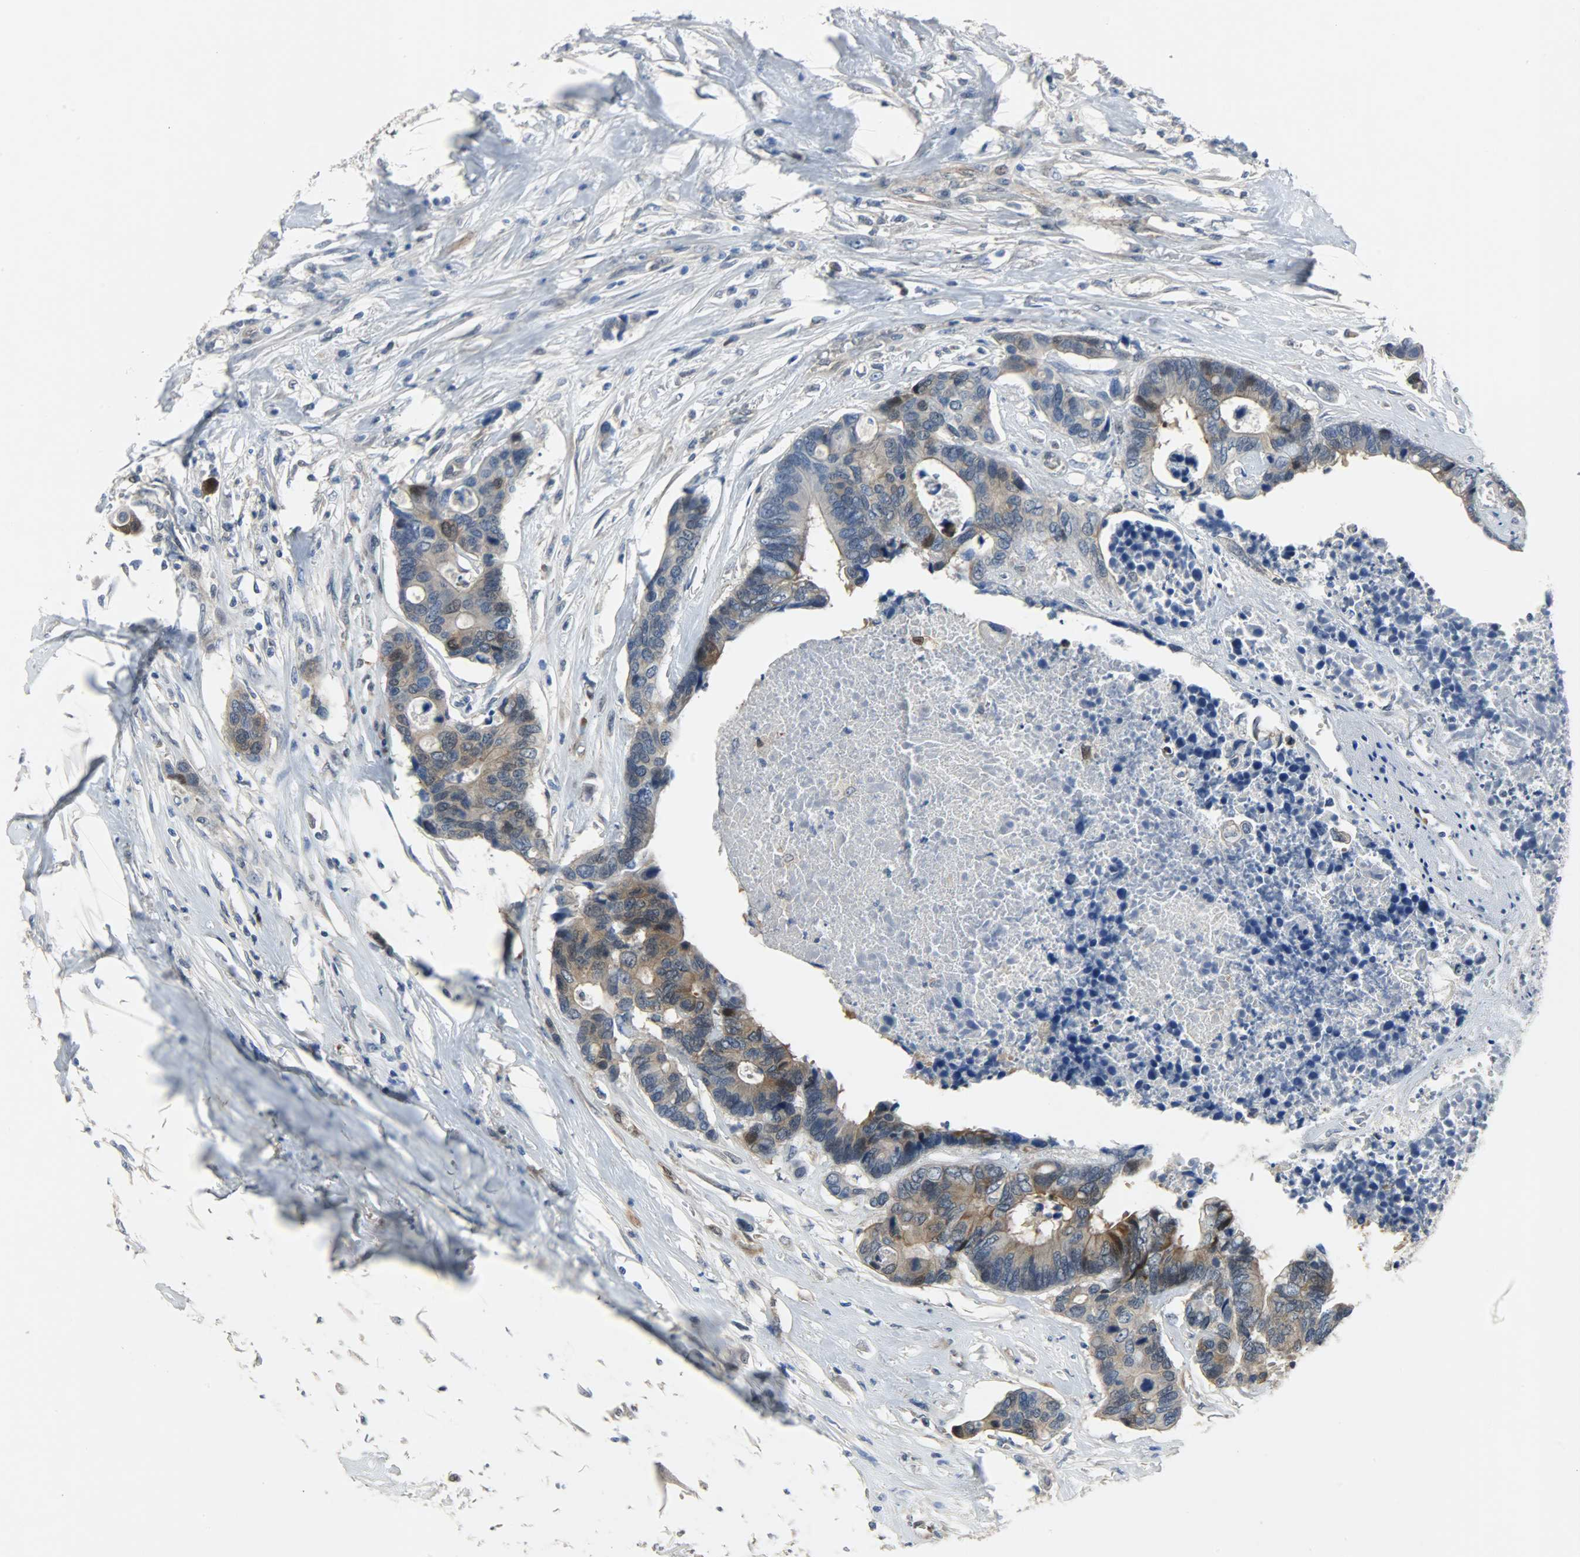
{"staining": {"intensity": "moderate", "quantity": ">75%", "location": "cytoplasmic/membranous"}, "tissue": "colorectal cancer", "cell_type": "Tumor cells", "image_type": "cancer", "snomed": [{"axis": "morphology", "description": "Adenocarcinoma, NOS"}, {"axis": "topography", "description": "Rectum"}], "caption": "Immunohistochemistry (IHC) photomicrograph of human colorectal cancer stained for a protein (brown), which shows medium levels of moderate cytoplasmic/membranous positivity in about >75% of tumor cells.", "gene": "EIF4EBP1", "patient": {"sex": "male", "age": 55}}